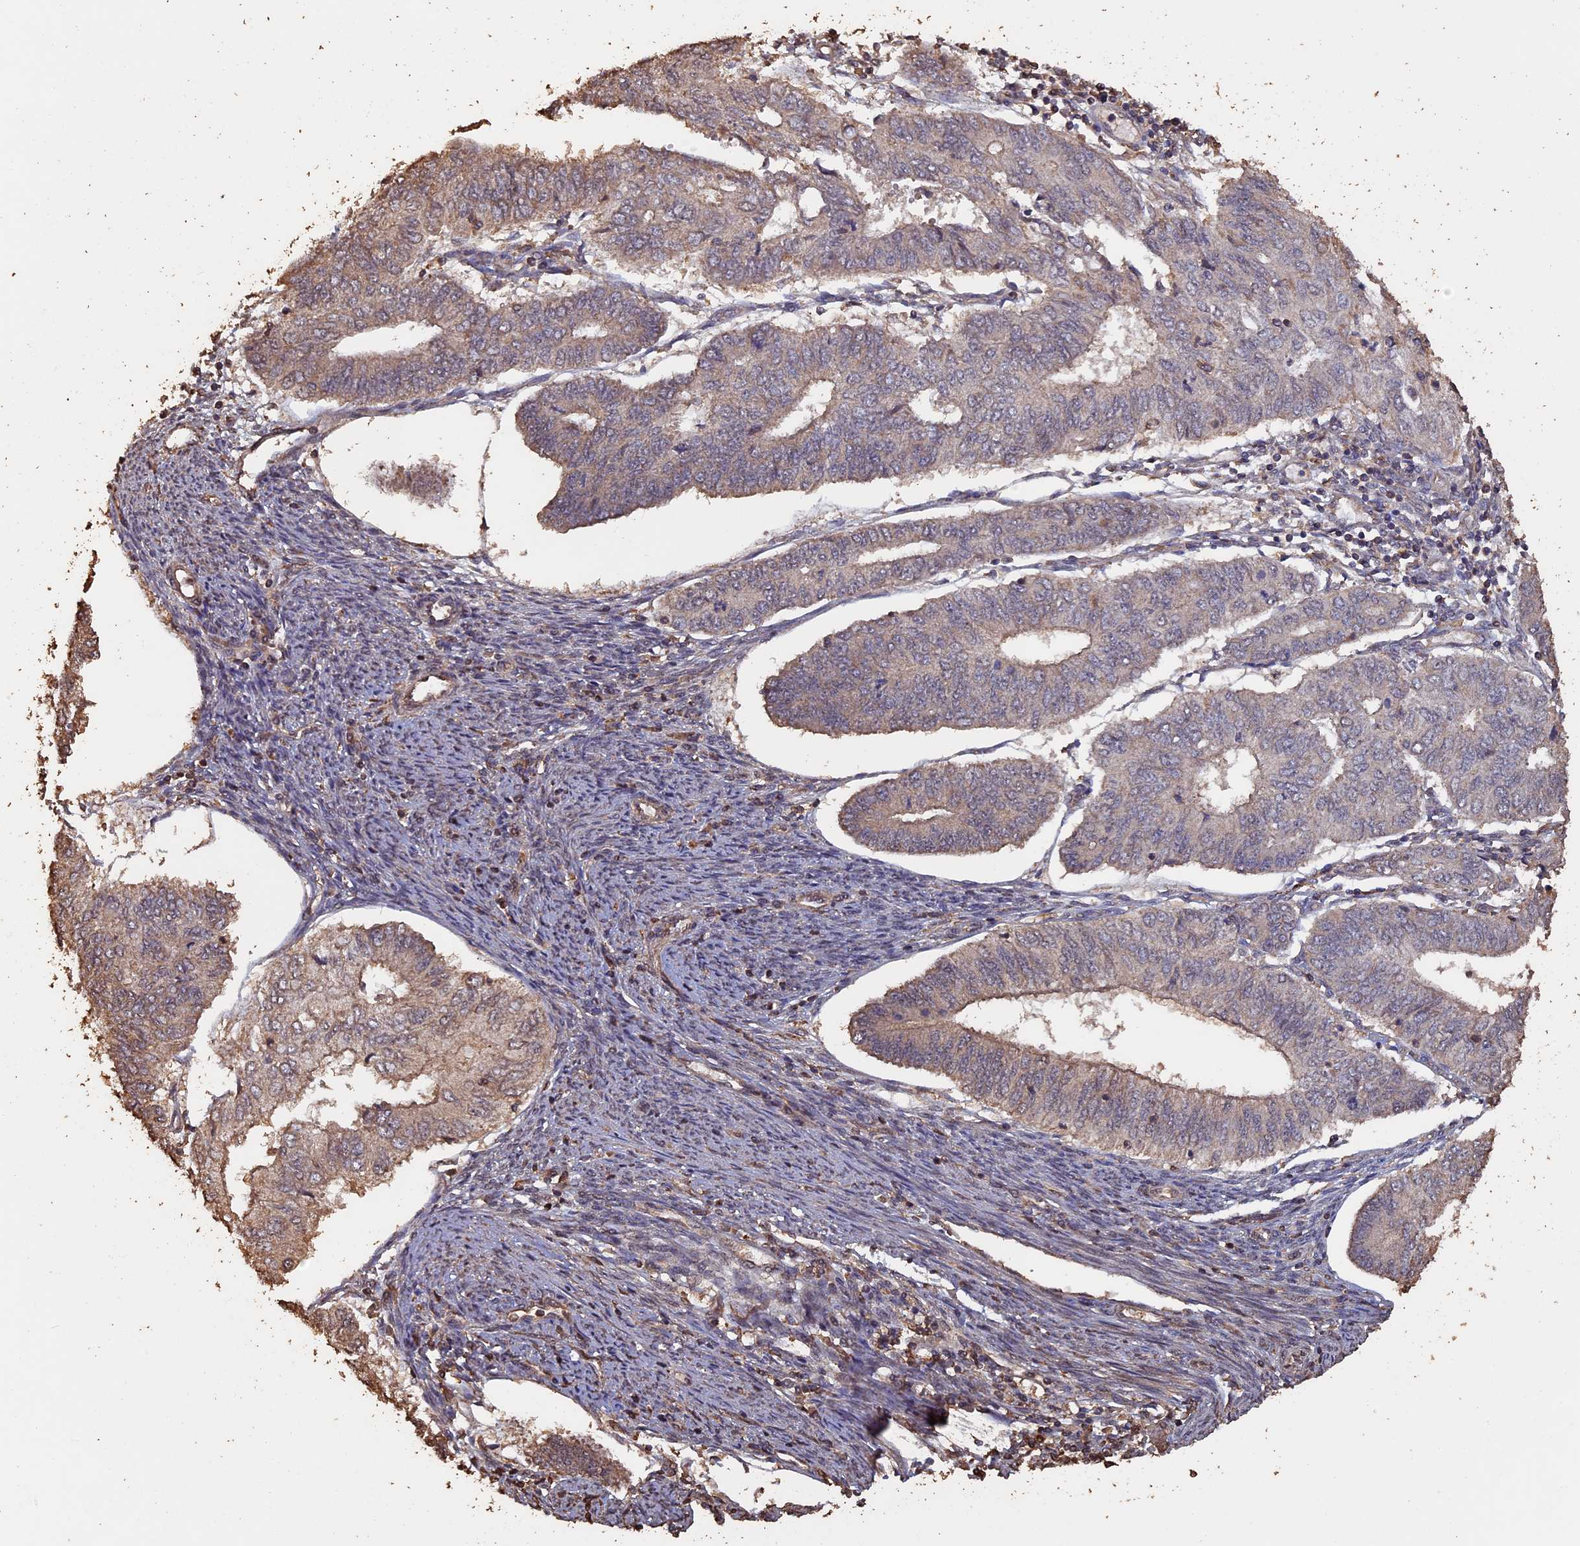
{"staining": {"intensity": "moderate", "quantity": "<25%", "location": "cytoplasmic/membranous"}, "tissue": "endometrial cancer", "cell_type": "Tumor cells", "image_type": "cancer", "snomed": [{"axis": "morphology", "description": "Adenocarcinoma, NOS"}, {"axis": "topography", "description": "Endometrium"}], "caption": "This image reveals immunohistochemistry staining of endometrial cancer, with low moderate cytoplasmic/membranous expression in approximately <25% of tumor cells.", "gene": "HUNK", "patient": {"sex": "female", "age": 68}}